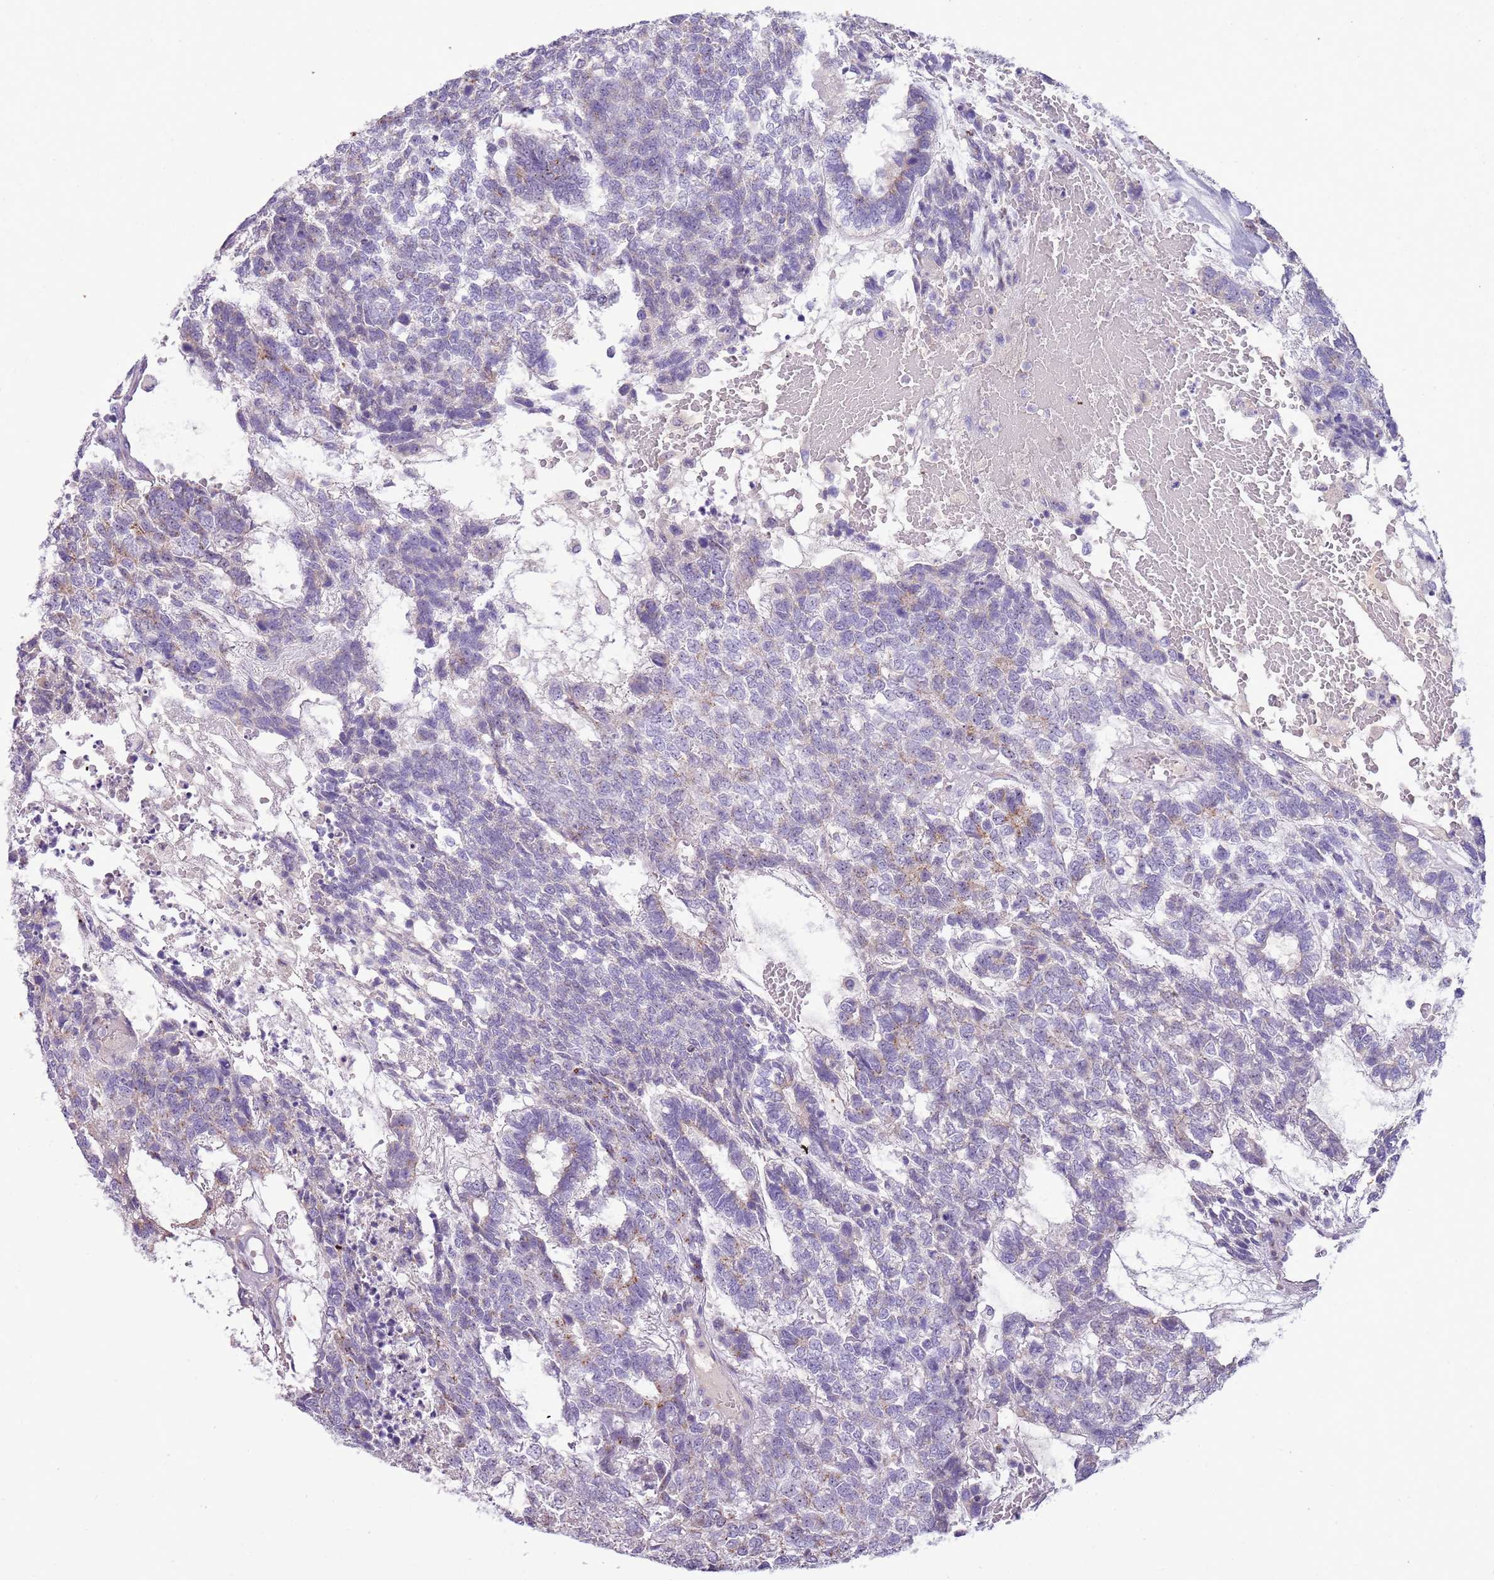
{"staining": {"intensity": "weak", "quantity": "<25%", "location": "cytoplasmic/membranous"}, "tissue": "testis cancer", "cell_type": "Tumor cells", "image_type": "cancer", "snomed": [{"axis": "morphology", "description": "Carcinoma, Embryonal, NOS"}, {"axis": "topography", "description": "Testis"}], "caption": "DAB (3,3'-diaminobenzidine) immunohistochemical staining of testis cancer reveals no significant positivity in tumor cells.", "gene": "NBPF6", "patient": {"sex": "male", "age": 23}}